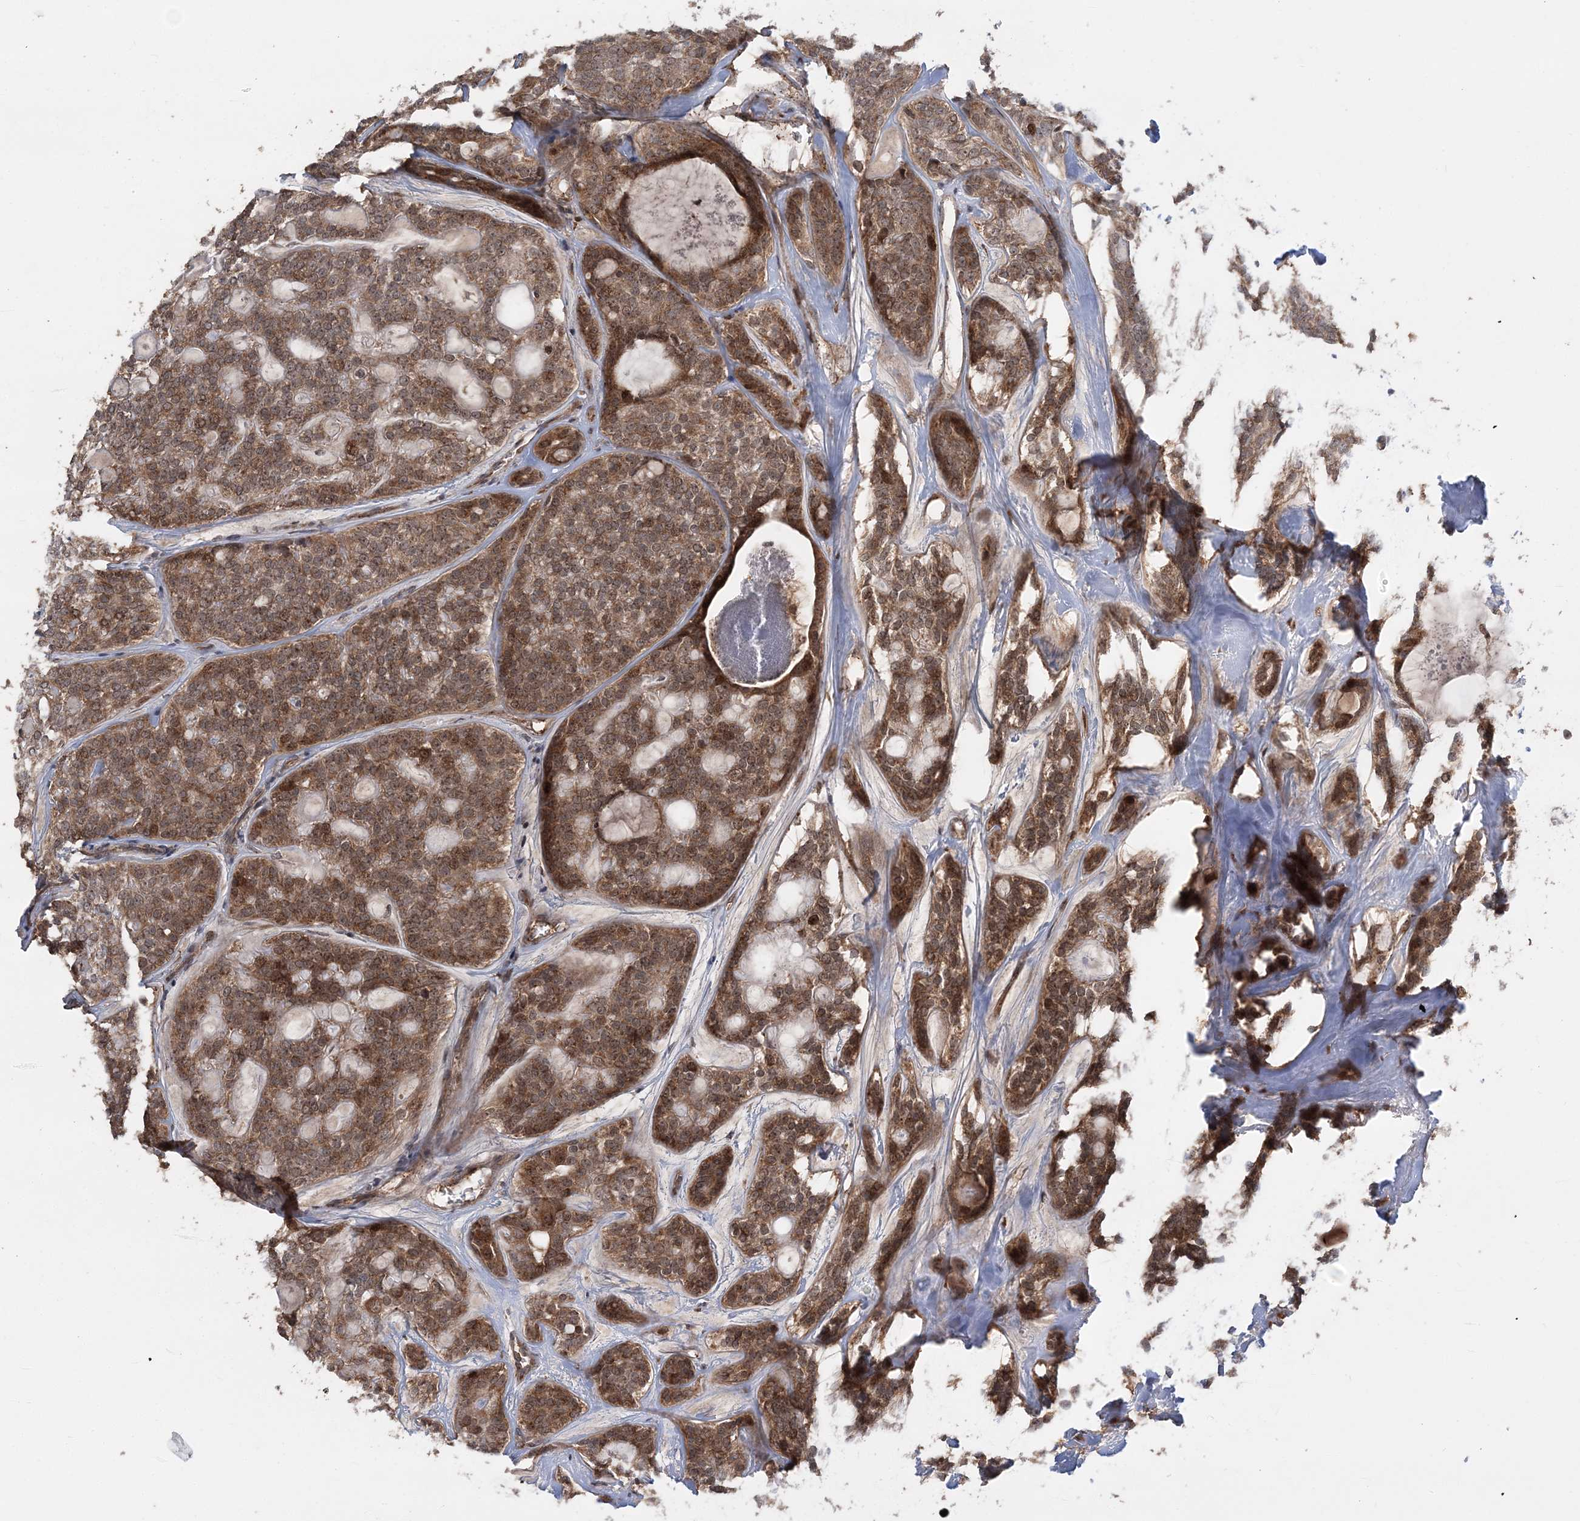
{"staining": {"intensity": "moderate", "quantity": ">75%", "location": "cytoplasmic/membranous,nuclear"}, "tissue": "head and neck cancer", "cell_type": "Tumor cells", "image_type": "cancer", "snomed": [{"axis": "morphology", "description": "Adenocarcinoma, NOS"}, {"axis": "topography", "description": "Head-Neck"}], "caption": "Immunohistochemistry (IHC) staining of head and neck cancer, which displays medium levels of moderate cytoplasmic/membranous and nuclear positivity in approximately >75% of tumor cells indicating moderate cytoplasmic/membranous and nuclear protein expression. The staining was performed using DAB (3,3'-diaminobenzidine) (brown) for protein detection and nuclei were counterstained in hematoxylin (blue).", "gene": "KIF4A", "patient": {"sex": "male", "age": 66}}